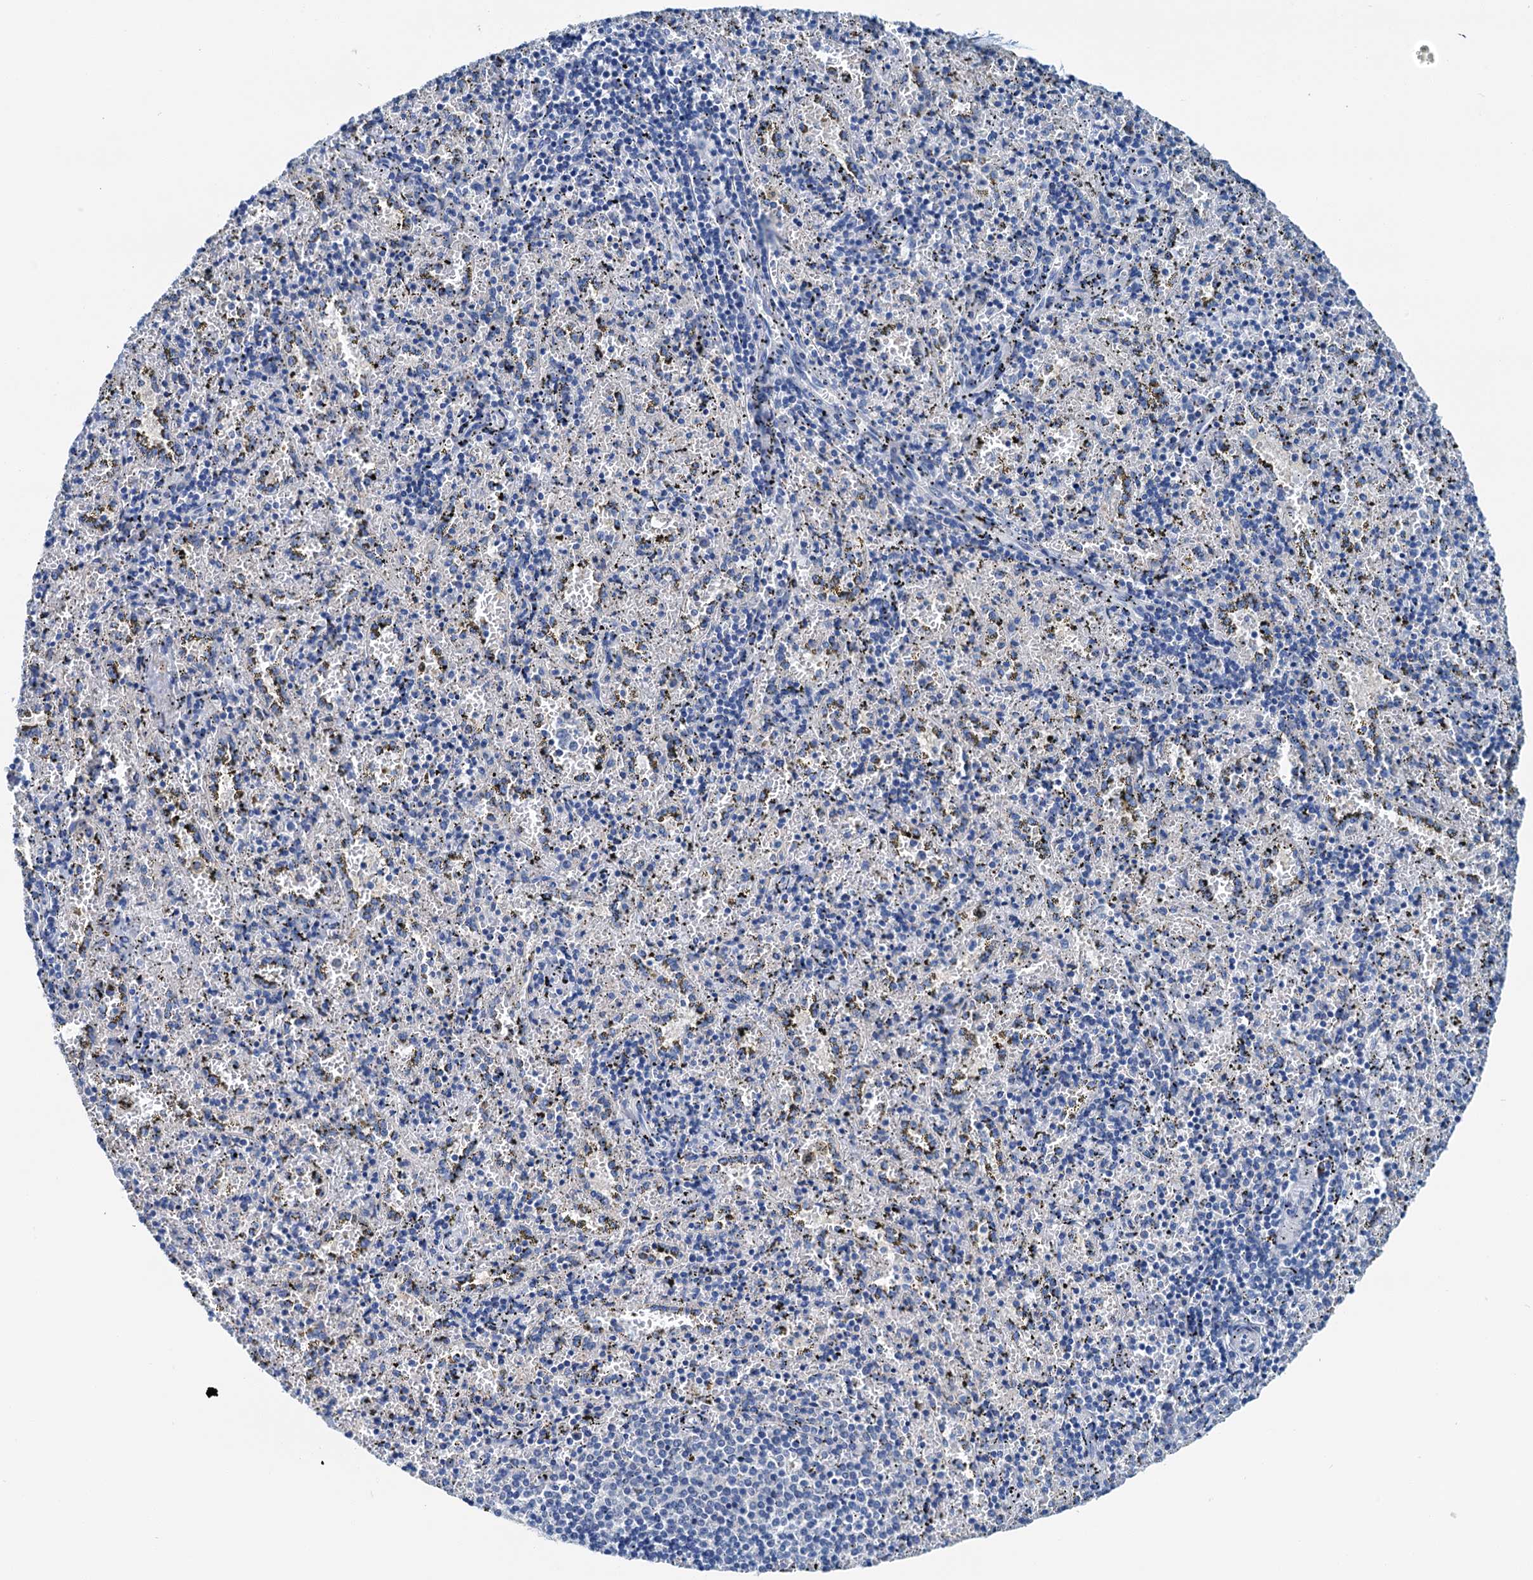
{"staining": {"intensity": "negative", "quantity": "none", "location": "none"}, "tissue": "spleen", "cell_type": "Cells in red pulp", "image_type": "normal", "snomed": [{"axis": "morphology", "description": "Normal tissue, NOS"}, {"axis": "topography", "description": "Spleen"}], "caption": "Cells in red pulp show no significant protein expression in benign spleen. (Stains: DAB IHC with hematoxylin counter stain, Microscopy: brightfield microscopy at high magnification).", "gene": "KNDC1", "patient": {"sex": "male", "age": 11}}